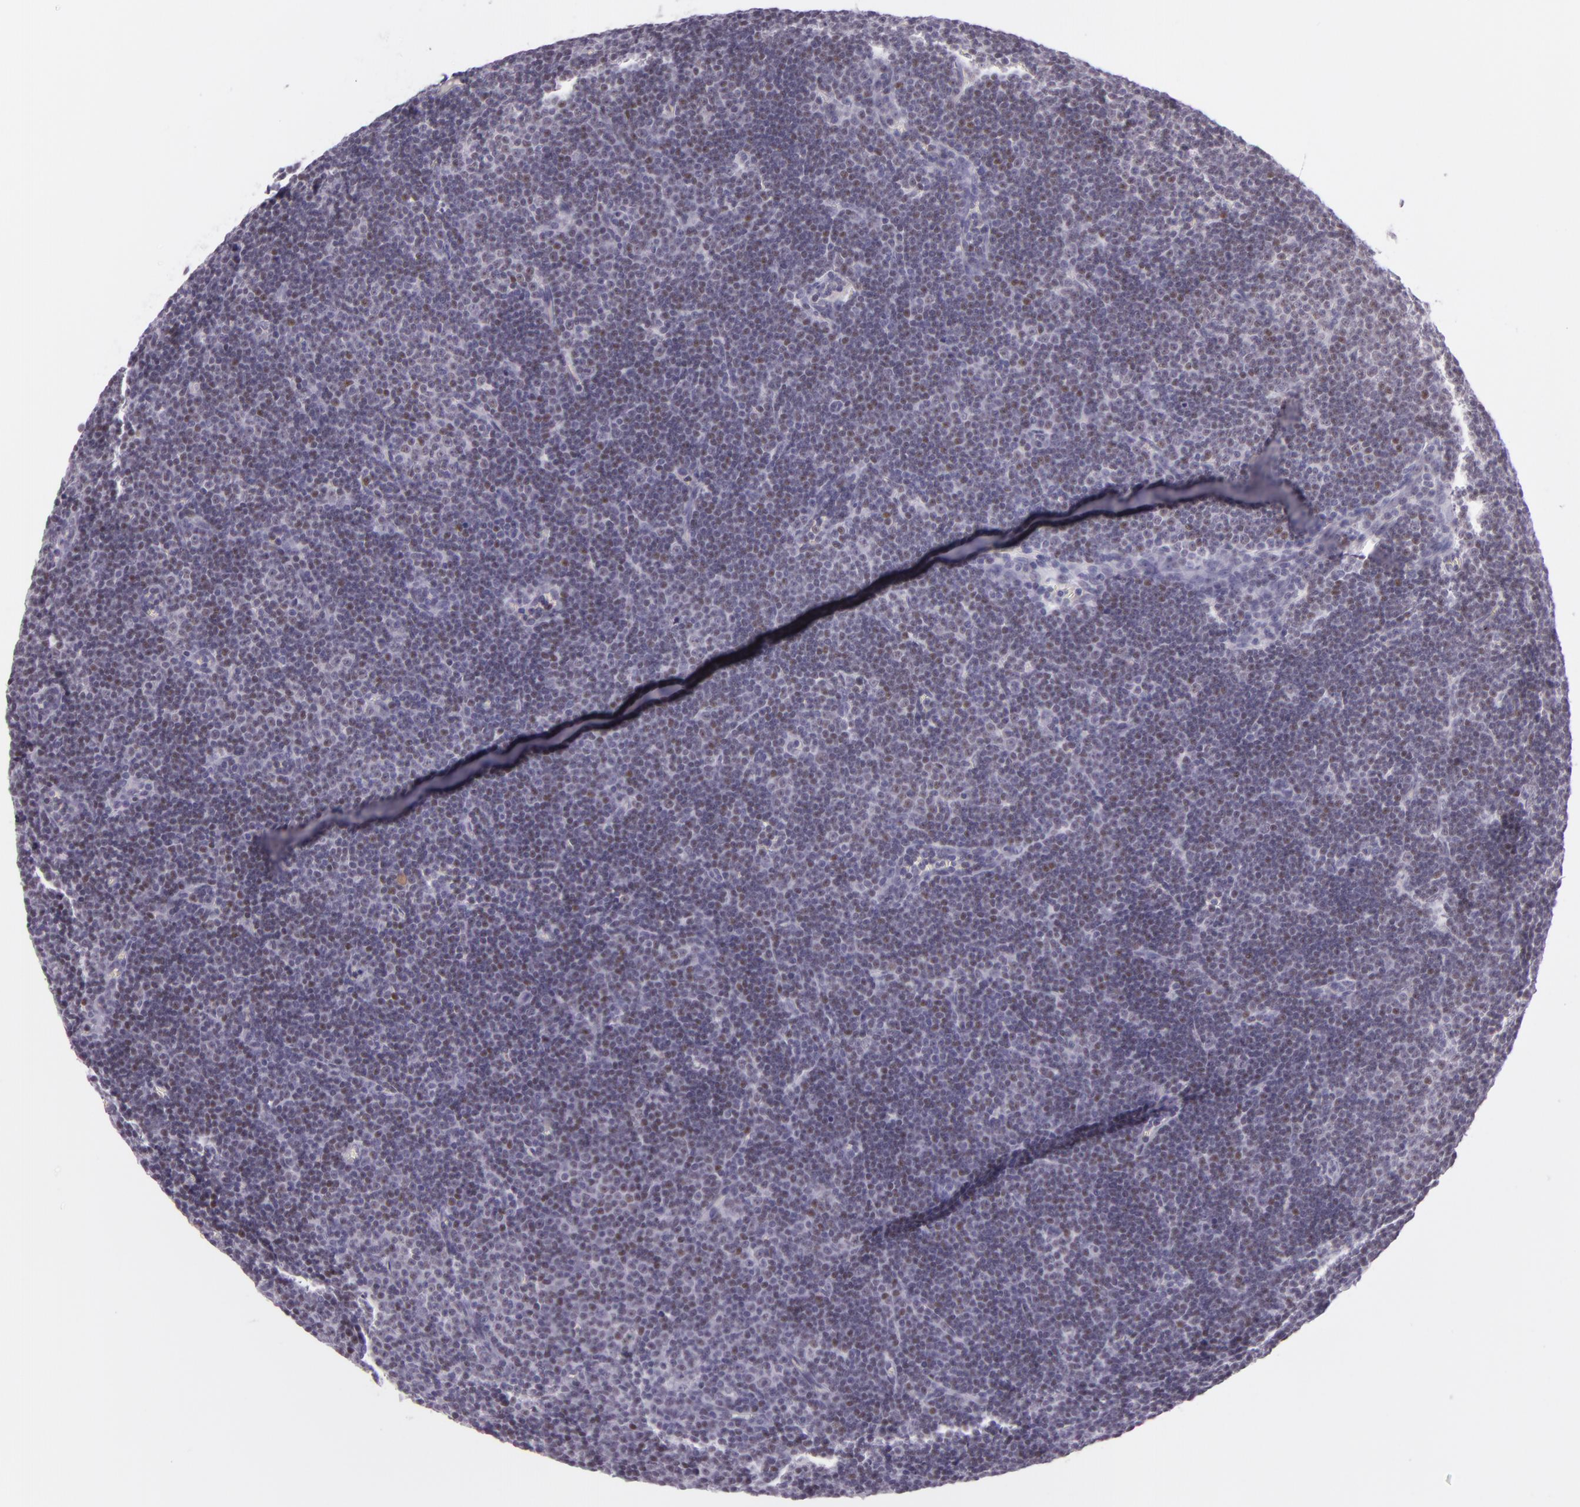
{"staining": {"intensity": "weak", "quantity": "<25%", "location": "nuclear"}, "tissue": "lymphoma", "cell_type": "Tumor cells", "image_type": "cancer", "snomed": [{"axis": "morphology", "description": "Malignant lymphoma, non-Hodgkin's type, Low grade"}, {"axis": "topography", "description": "Lymph node"}], "caption": "High power microscopy micrograph of an immunohistochemistry (IHC) micrograph of malignant lymphoma, non-Hodgkin's type (low-grade), revealing no significant positivity in tumor cells.", "gene": "CHEK2", "patient": {"sex": "male", "age": 57}}